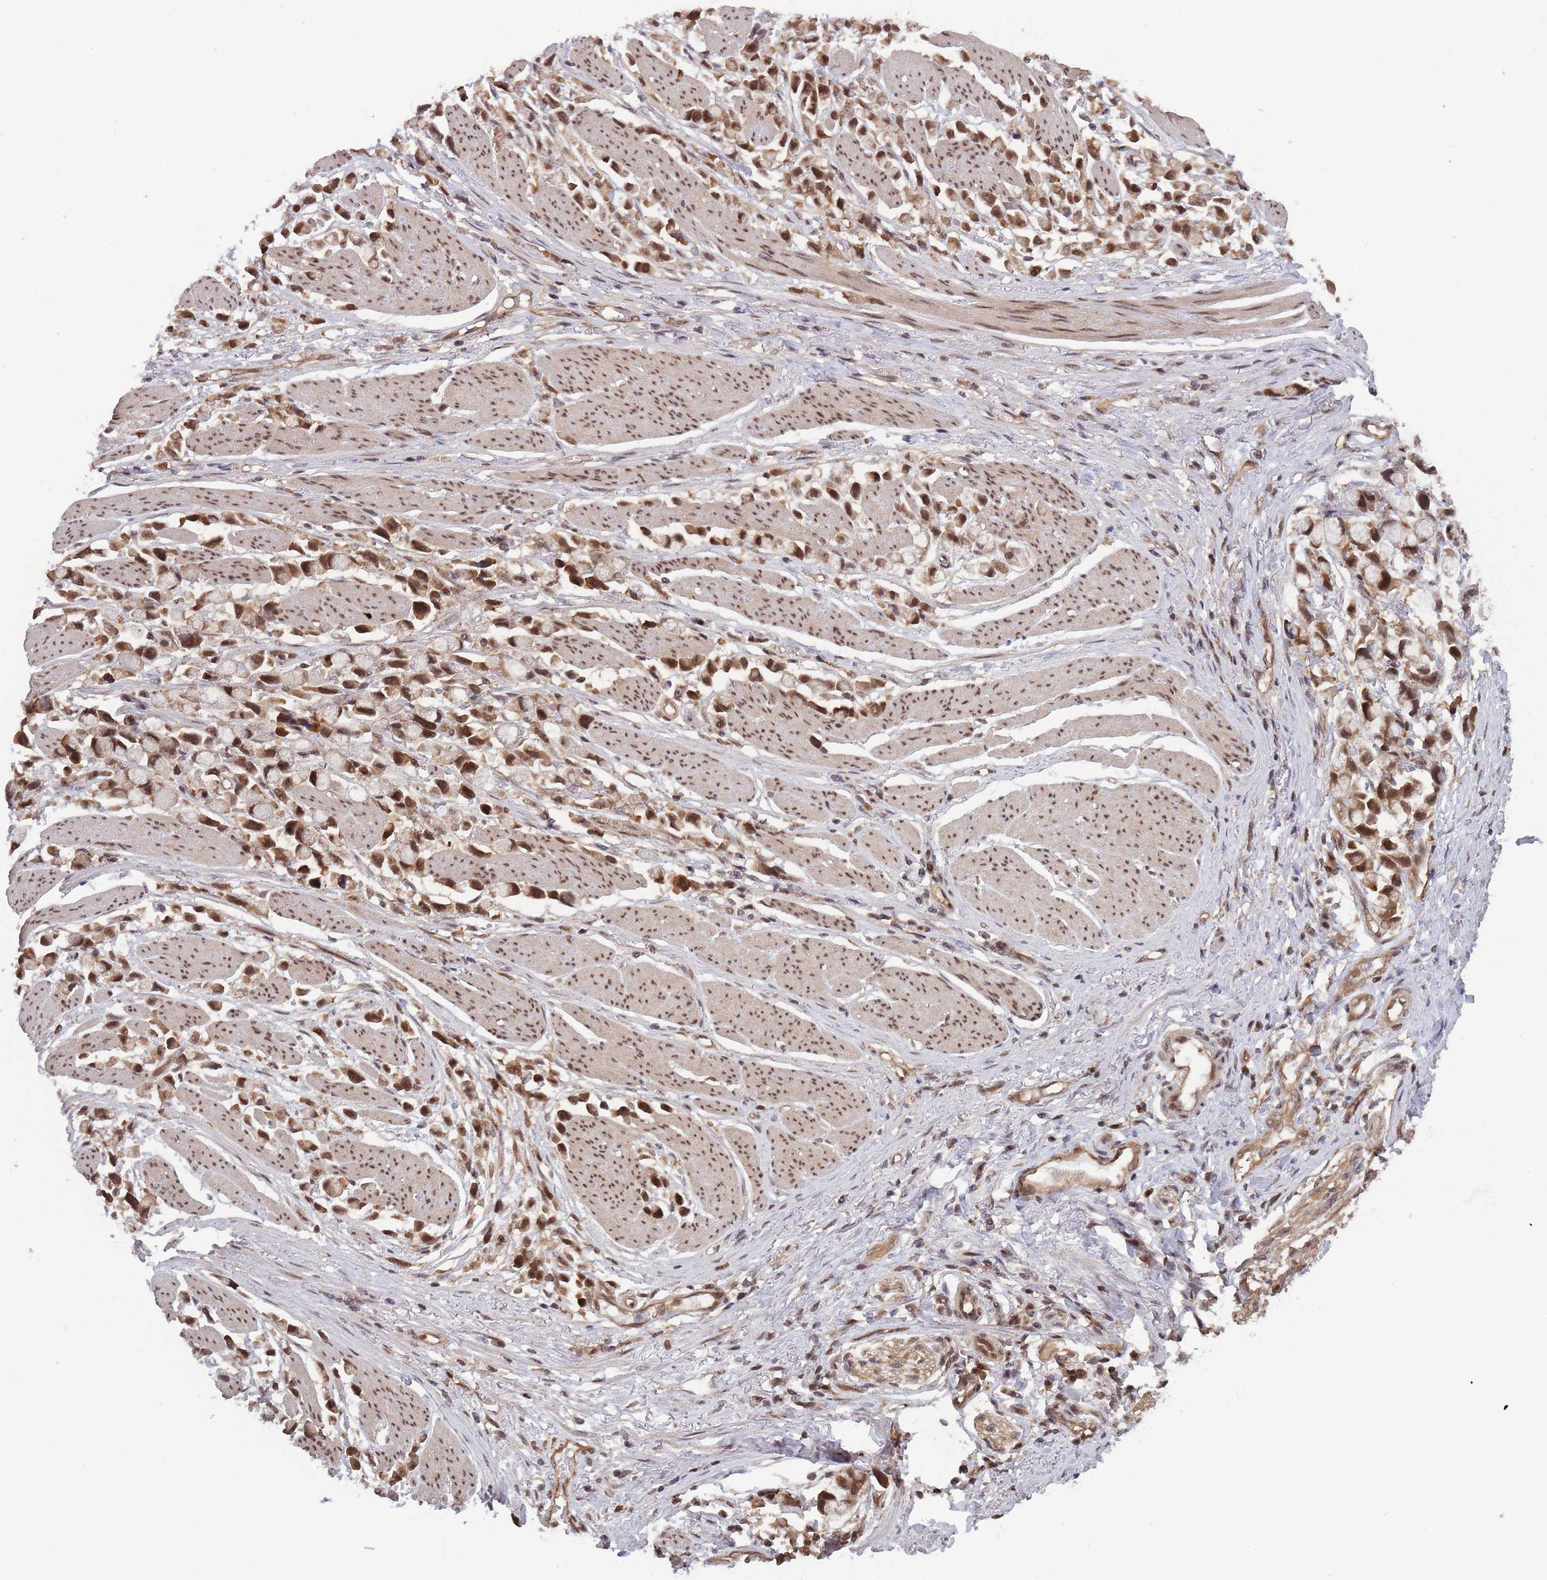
{"staining": {"intensity": "moderate", "quantity": ">75%", "location": "cytoplasmic/membranous,nuclear"}, "tissue": "stomach cancer", "cell_type": "Tumor cells", "image_type": "cancer", "snomed": [{"axis": "morphology", "description": "Adenocarcinoma, NOS"}, {"axis": "topography", "description": "Stomach"}], "caption": "Human adenocarcinoma (stomach) stained for a protein (brown) demonstrates moderate cytoplasmic/membranous and nuclear positive staining in approximately >75% of tumor cells.", "gene": "PPP6R3", "patient": {"sex": "female", "age": 81}}